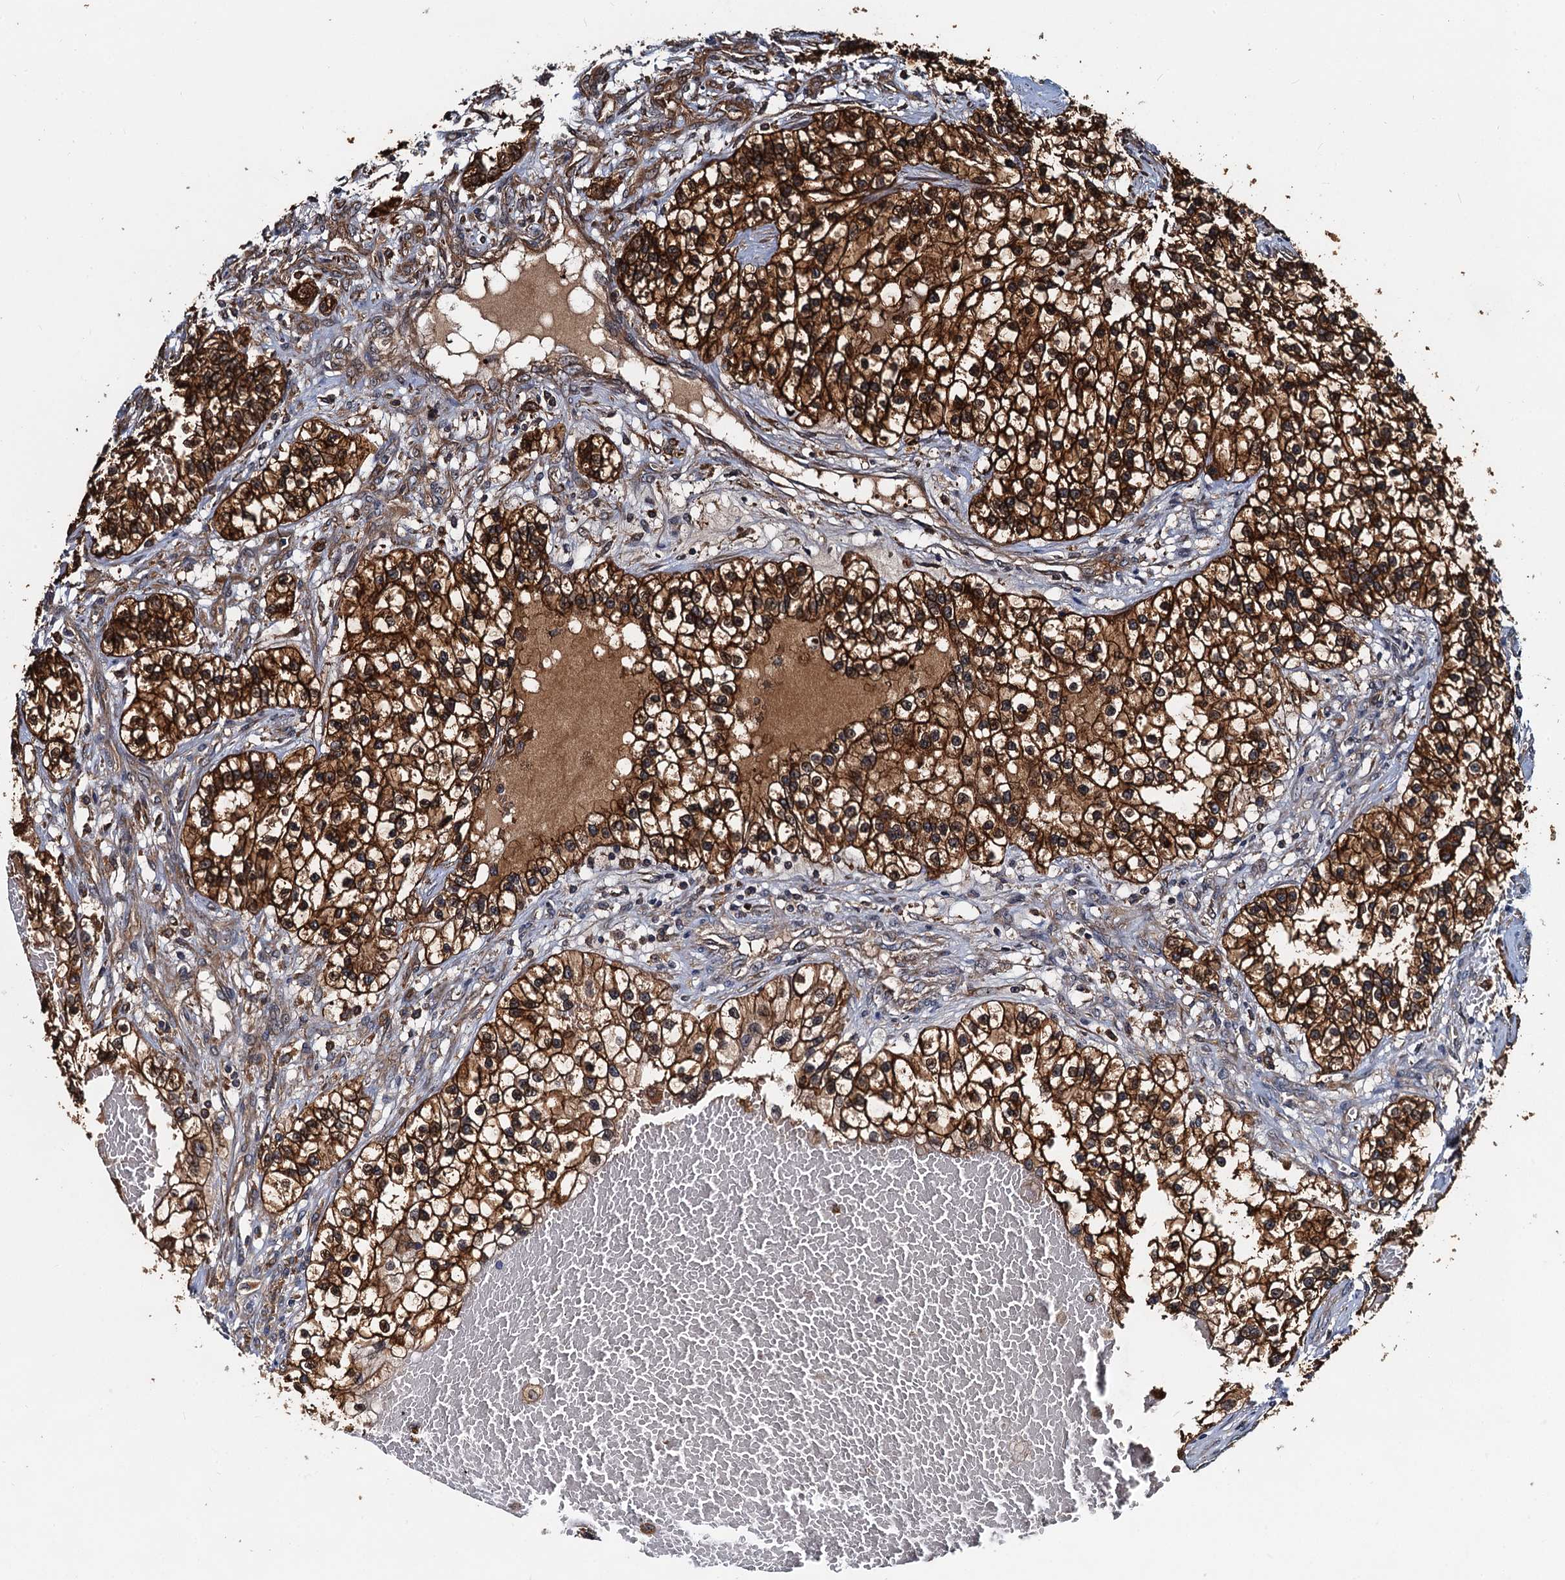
{"staining": {"intensity": "strong", "quantity": ">75%", "location": "cytoplasmic/membranous"}, "tissue": "renal cancer", "cell_type": "Tumor cells", "image_type": "cancer", "snomed": [{"axis": "morphology", "description": "Adenocarcinoma, NOS"}, {"axis": "topography", "description": "Kidney"}], "caption": "The micrograph shows staining of renal adenocarcinoma, revealing strong cytoplasmic/membranous protein expression (brown color) within tumor cells.", "gene": "USP6NL", "patient": {"sex": "female", "age": 57}}